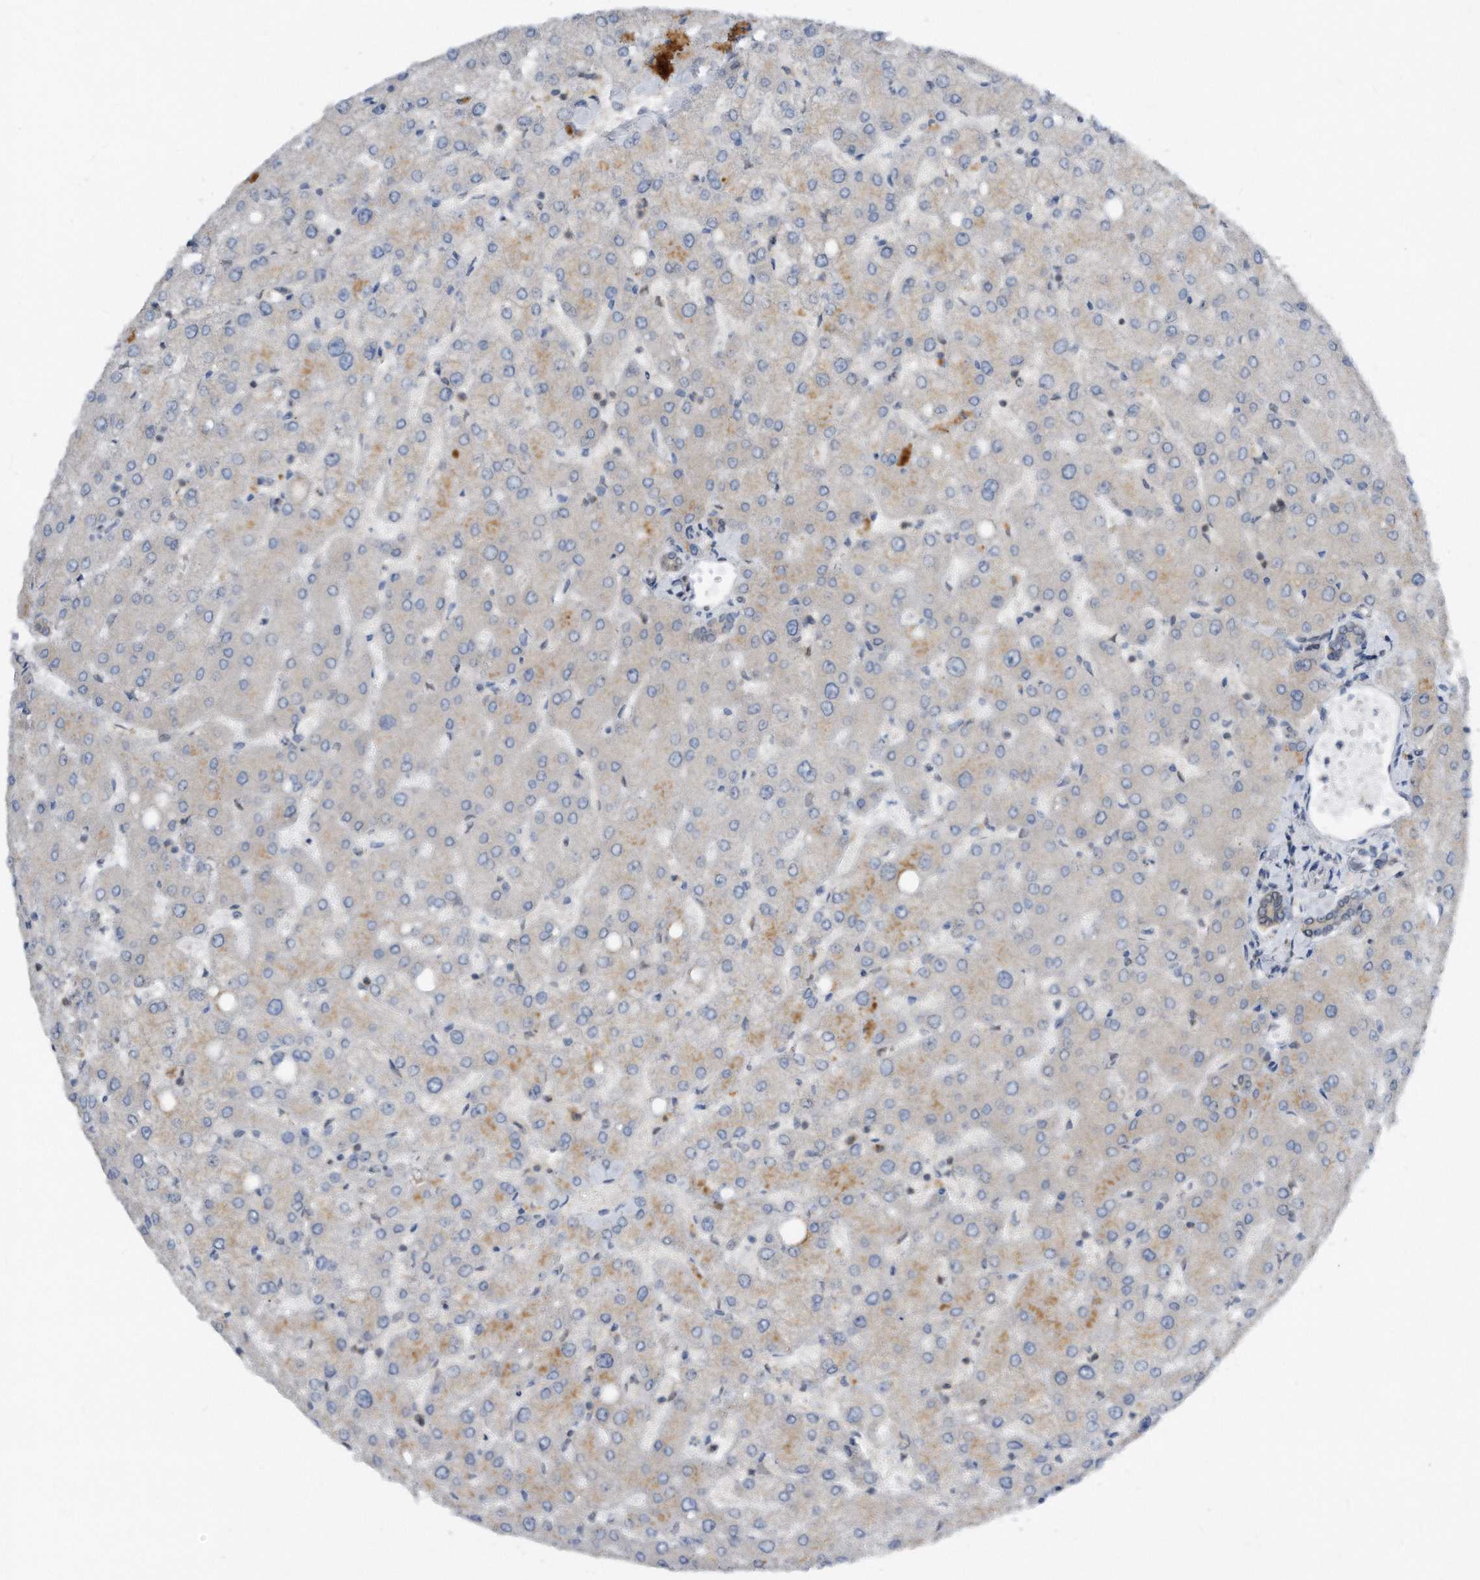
{"staining": {"intensity": "negative", "quantity": "none", "location": "none"}, "tissue": "liver", "cell_type": "Cholangiocytes", "image_type": "normal", "snomed": [{"axis": "morphology", "description": "Normal tissue, NOS"}, {"axis": "topography", "description": "Liver"}], "caption": "A histopathology image of human liver is negative for staining in cholangiocytes. (Stains: DAB immunohistochemistry (IHC) with hematoxylin counter stain, Microscopy: brightfield microscopy at high magnification).", "gene": "MAP2K6", "patient": {"sex": "female", "age": 54}}